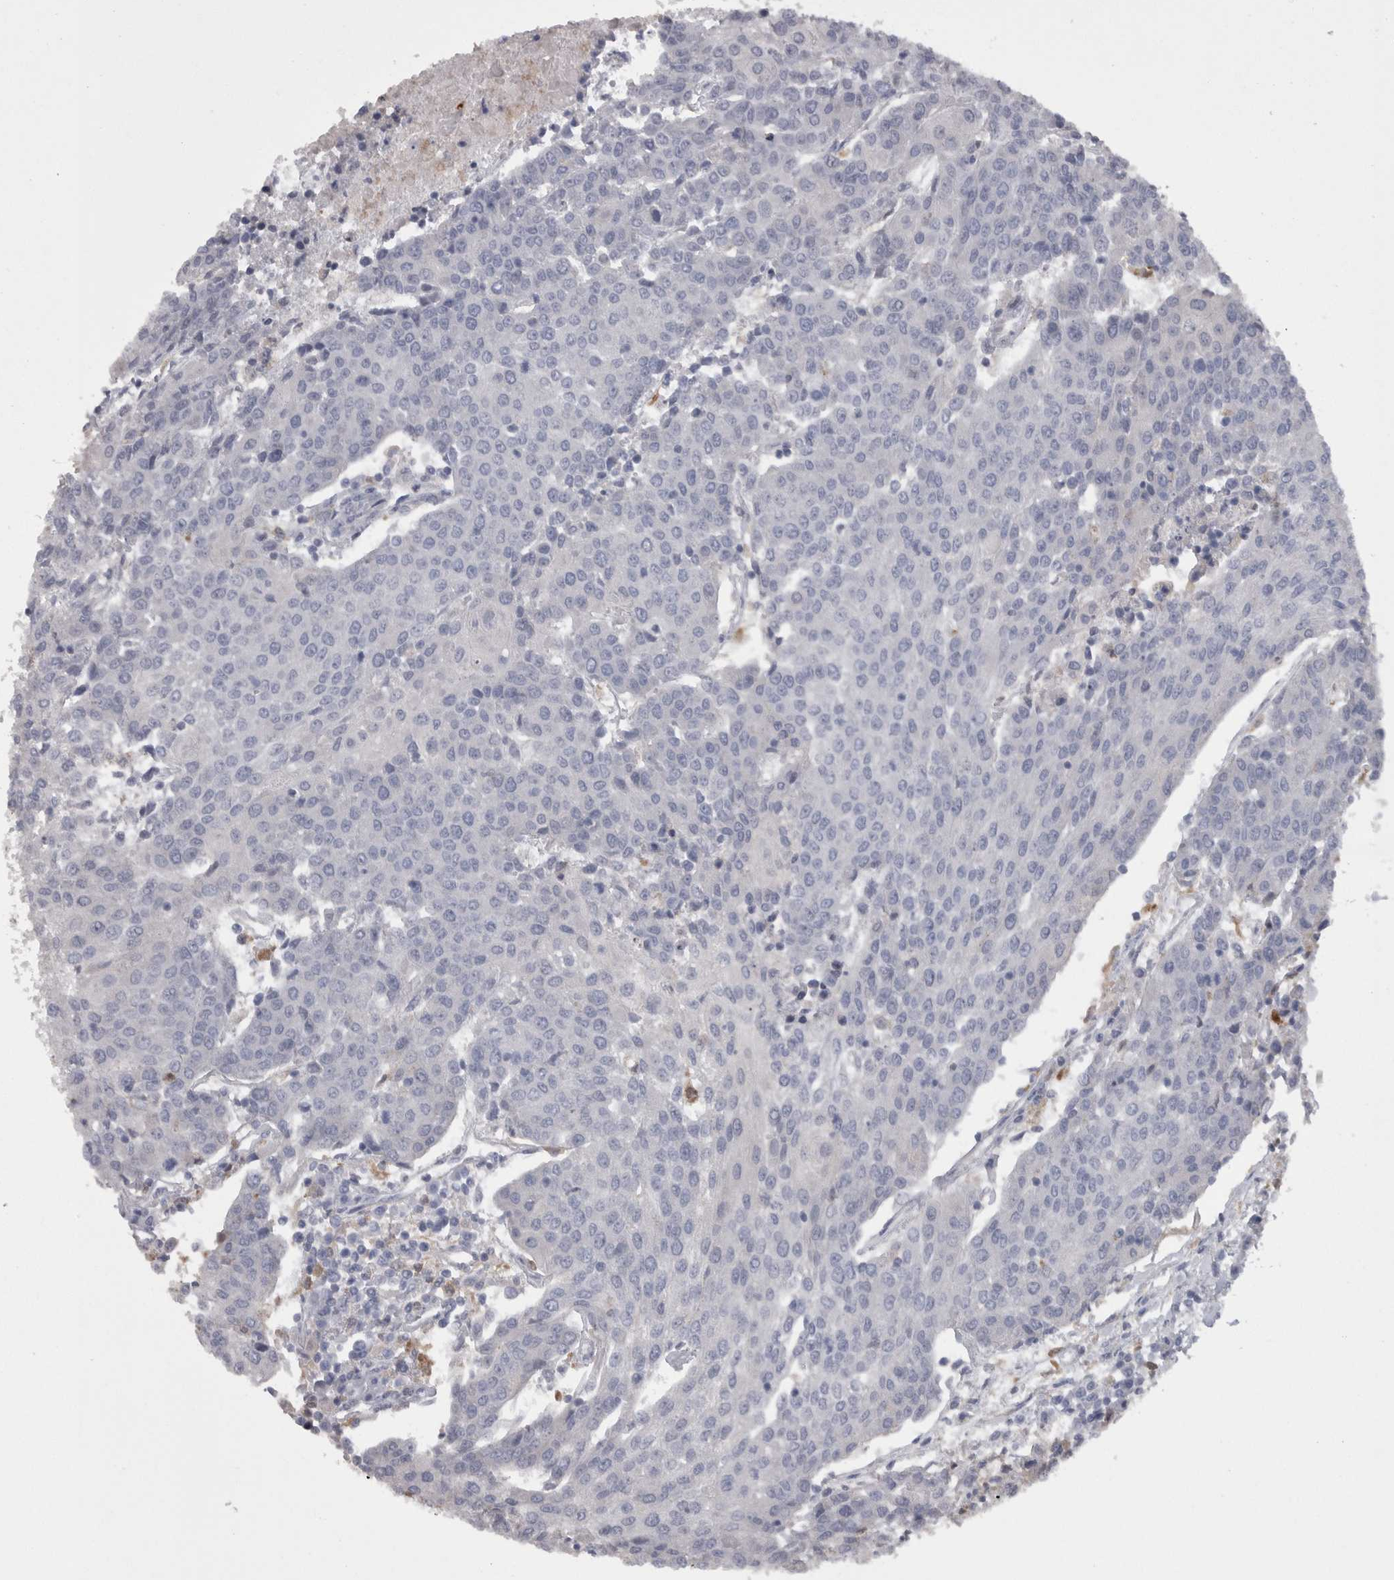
{"staining": {"intensity": "negative", "quantity": "none", "location": "none"}, "tissue": "urothelial cancer", "cell_type": "Tumor cells", "image_type": "cancer", "snomed": [{"axis": "morphology", "description": "Urothelial carcinoma, High grade"}, {"axis": "topography", "description": "Urinary bladder"}], "caption": "A micrograph of urothelial carcinoma (high-grade) stained for a protein displays no brown staining in tumor cells.", "gene": "CAMK2D", "patient": {"sex": "female", "age": 85}}